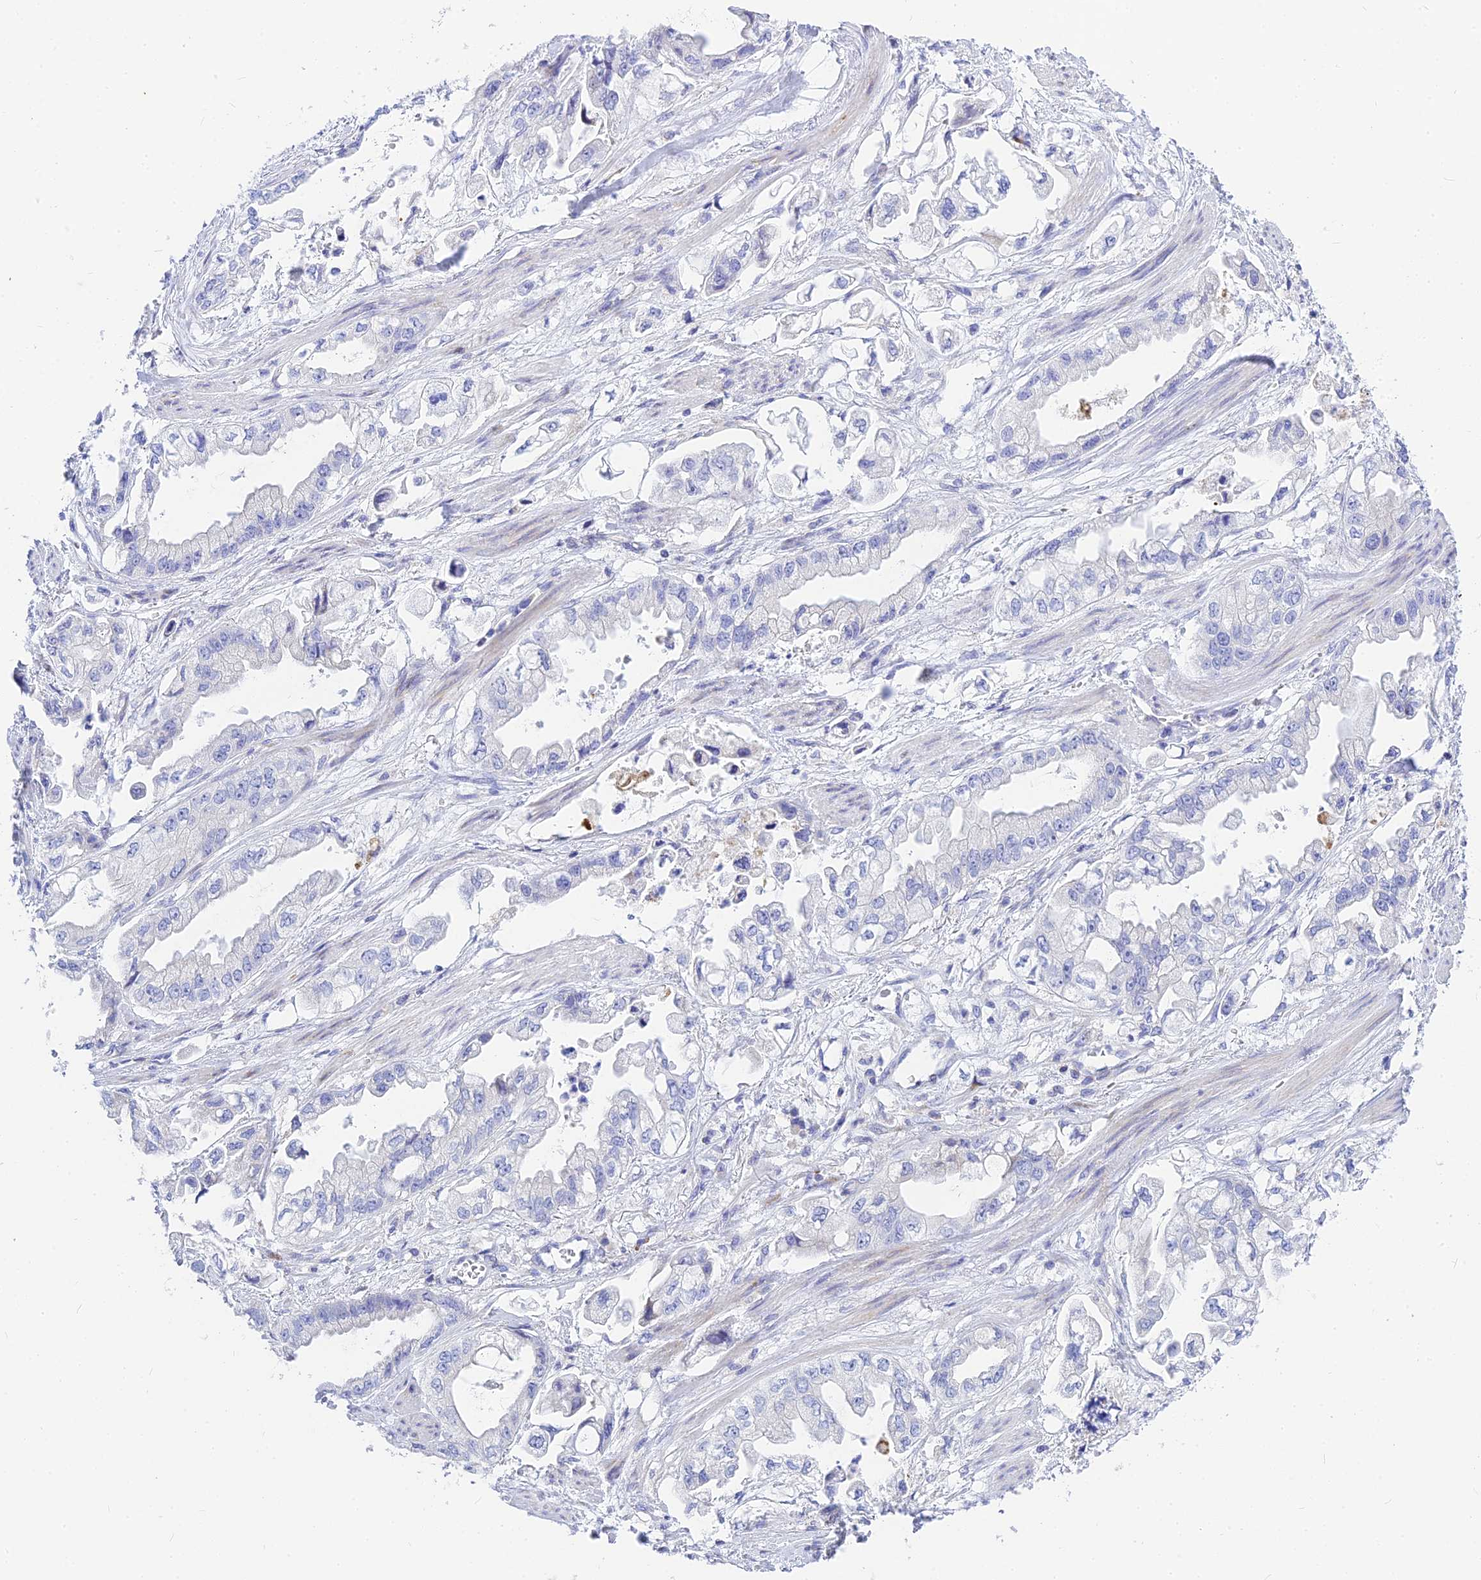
{"staining": {"intensity": "negative", "quantity": "none", "location": "none"}, "tissue": "stomach cancer", "cell_type": "Tumor cells", "image_type": "cancer", "snomed": [{"axis": "morphology", "description": "Adenocarcinoma, NOS"}, {"axis": "topography", "description": "Stomach"}], "caption": "DAB (3,3'-diaminobenzidine) immunohistochemical staining of human stomach adenocarcinoma exhibits no significant positivity in tumor cells. (DAB immunohistochemistry, high magnification).", "gene": "CNOT6", "patient": {"sex": "male", "age": 62}}